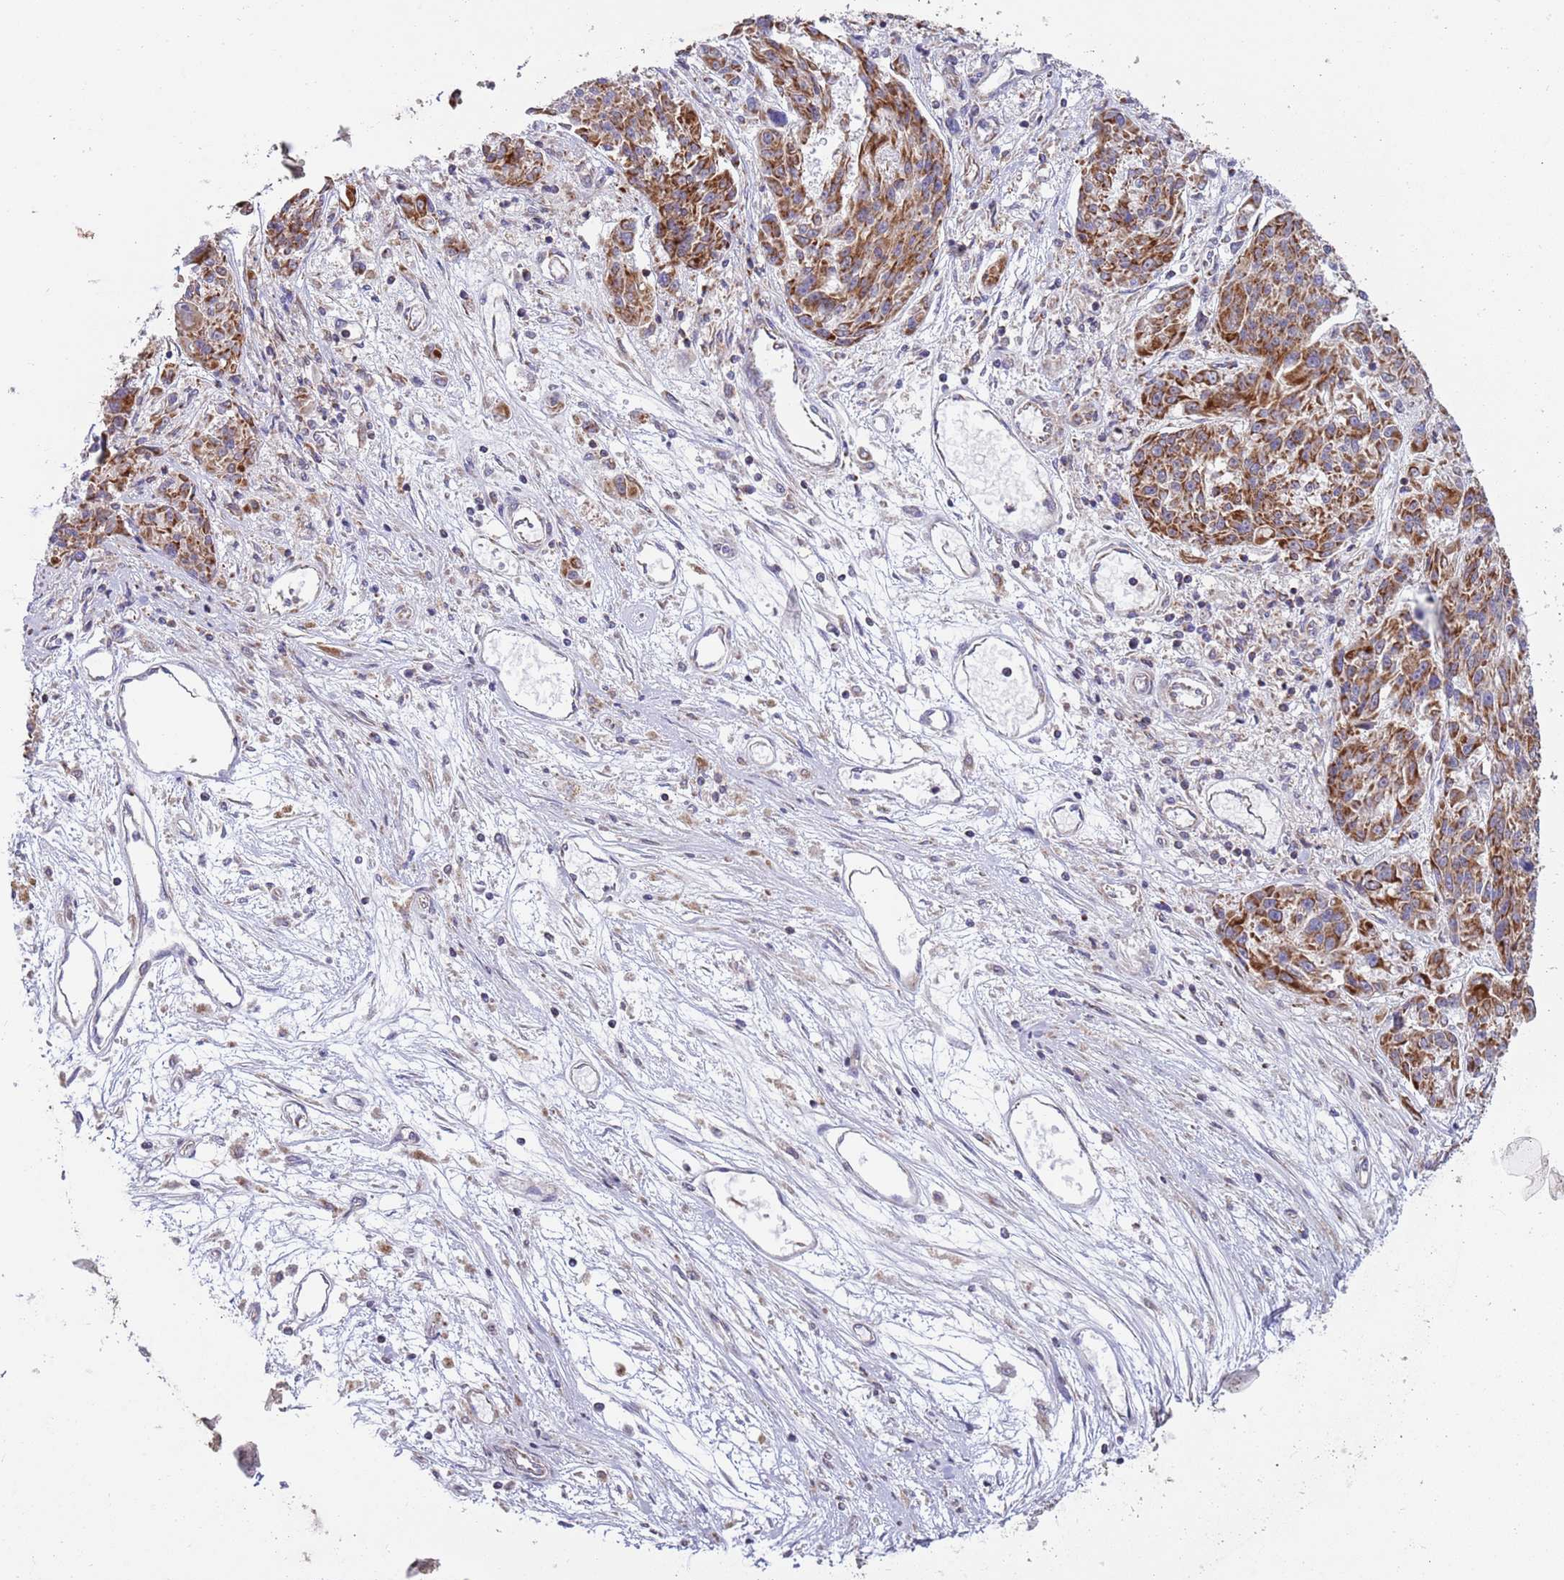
{"staining": {"intensity": "moderate", "quantity": ">75%", "location": "cytoplasmic/membranous"}, "tissue": "melanoma", "cell_type": "Tumor cells", "image_type": "cancer", "snomed": [{"axis": "morphology", "description": "Malignant melanoma, NOS"}, {"axis": "topography", "description": "Skin"}], "caption": "Moderate cytoplasmic/membranous staining for a protein is present in approximately >75% of tumor cells of malignant melanoma using immunohistochemistry (IHC).", "gene": "IRS4", "patient": {"sex": "male", "age": 53}}